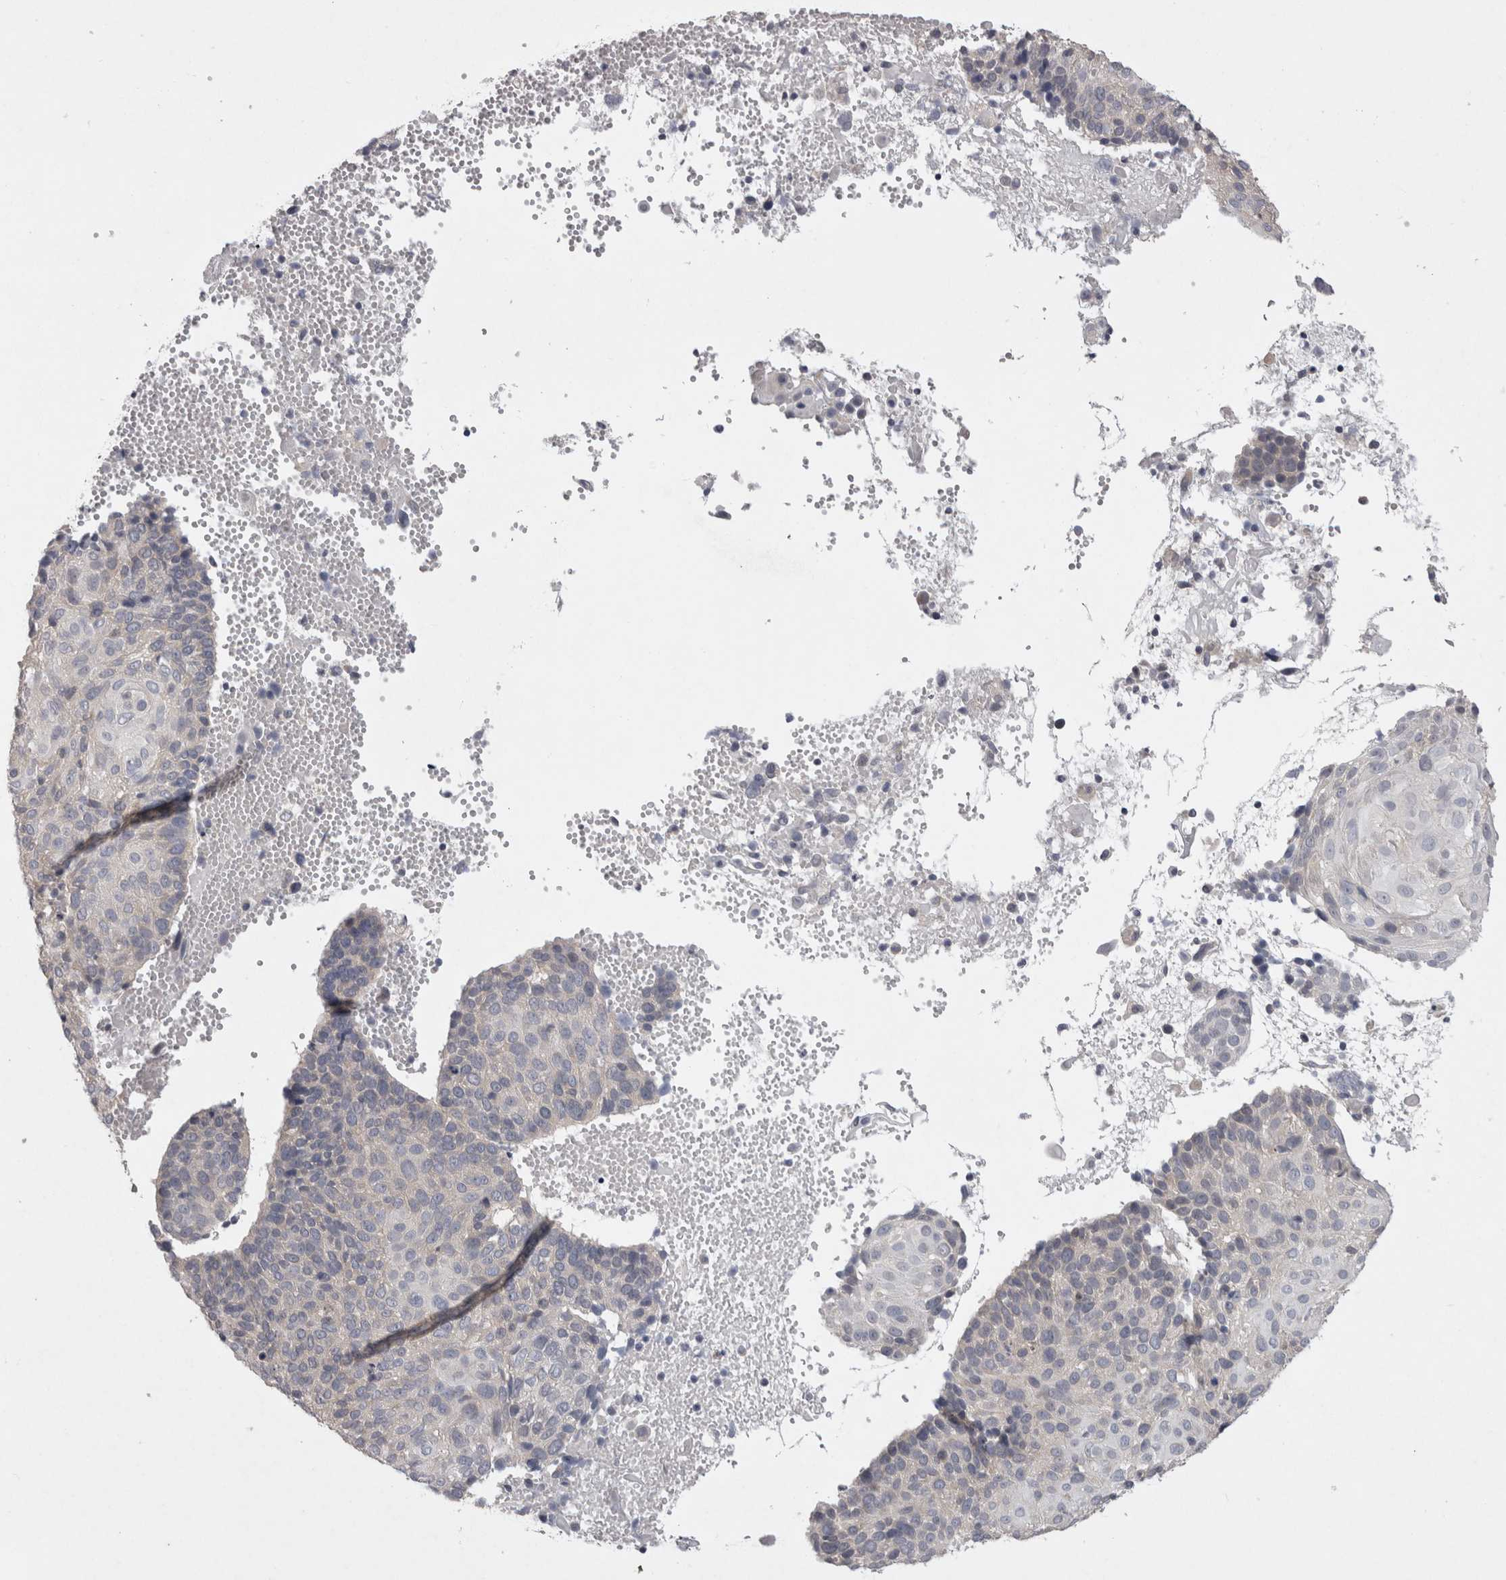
{"staining": {"intensity": "negative", "quantity": "none", "location": "none"}, "tissue": "cervical cancer", "cell_type": "Tumor cells", "image_type": "cancer", "snomed": [{"axis": "morphology", "description": "Squamous cell carcinoma, NOS"}, {"axis": "topography", "description": "Cervix"}], "caption": "Tumor cells are negative for protein expression in human cervical cancer (squamous cell carcinoma). (Stains: DAB immunohistochemistry (IHC) with hematoxylin counter stain, Microscopy: brightfield microscopy at high magnification).", "gene": "LRRC40", "patient": {"sex": "female", "age": 74}}